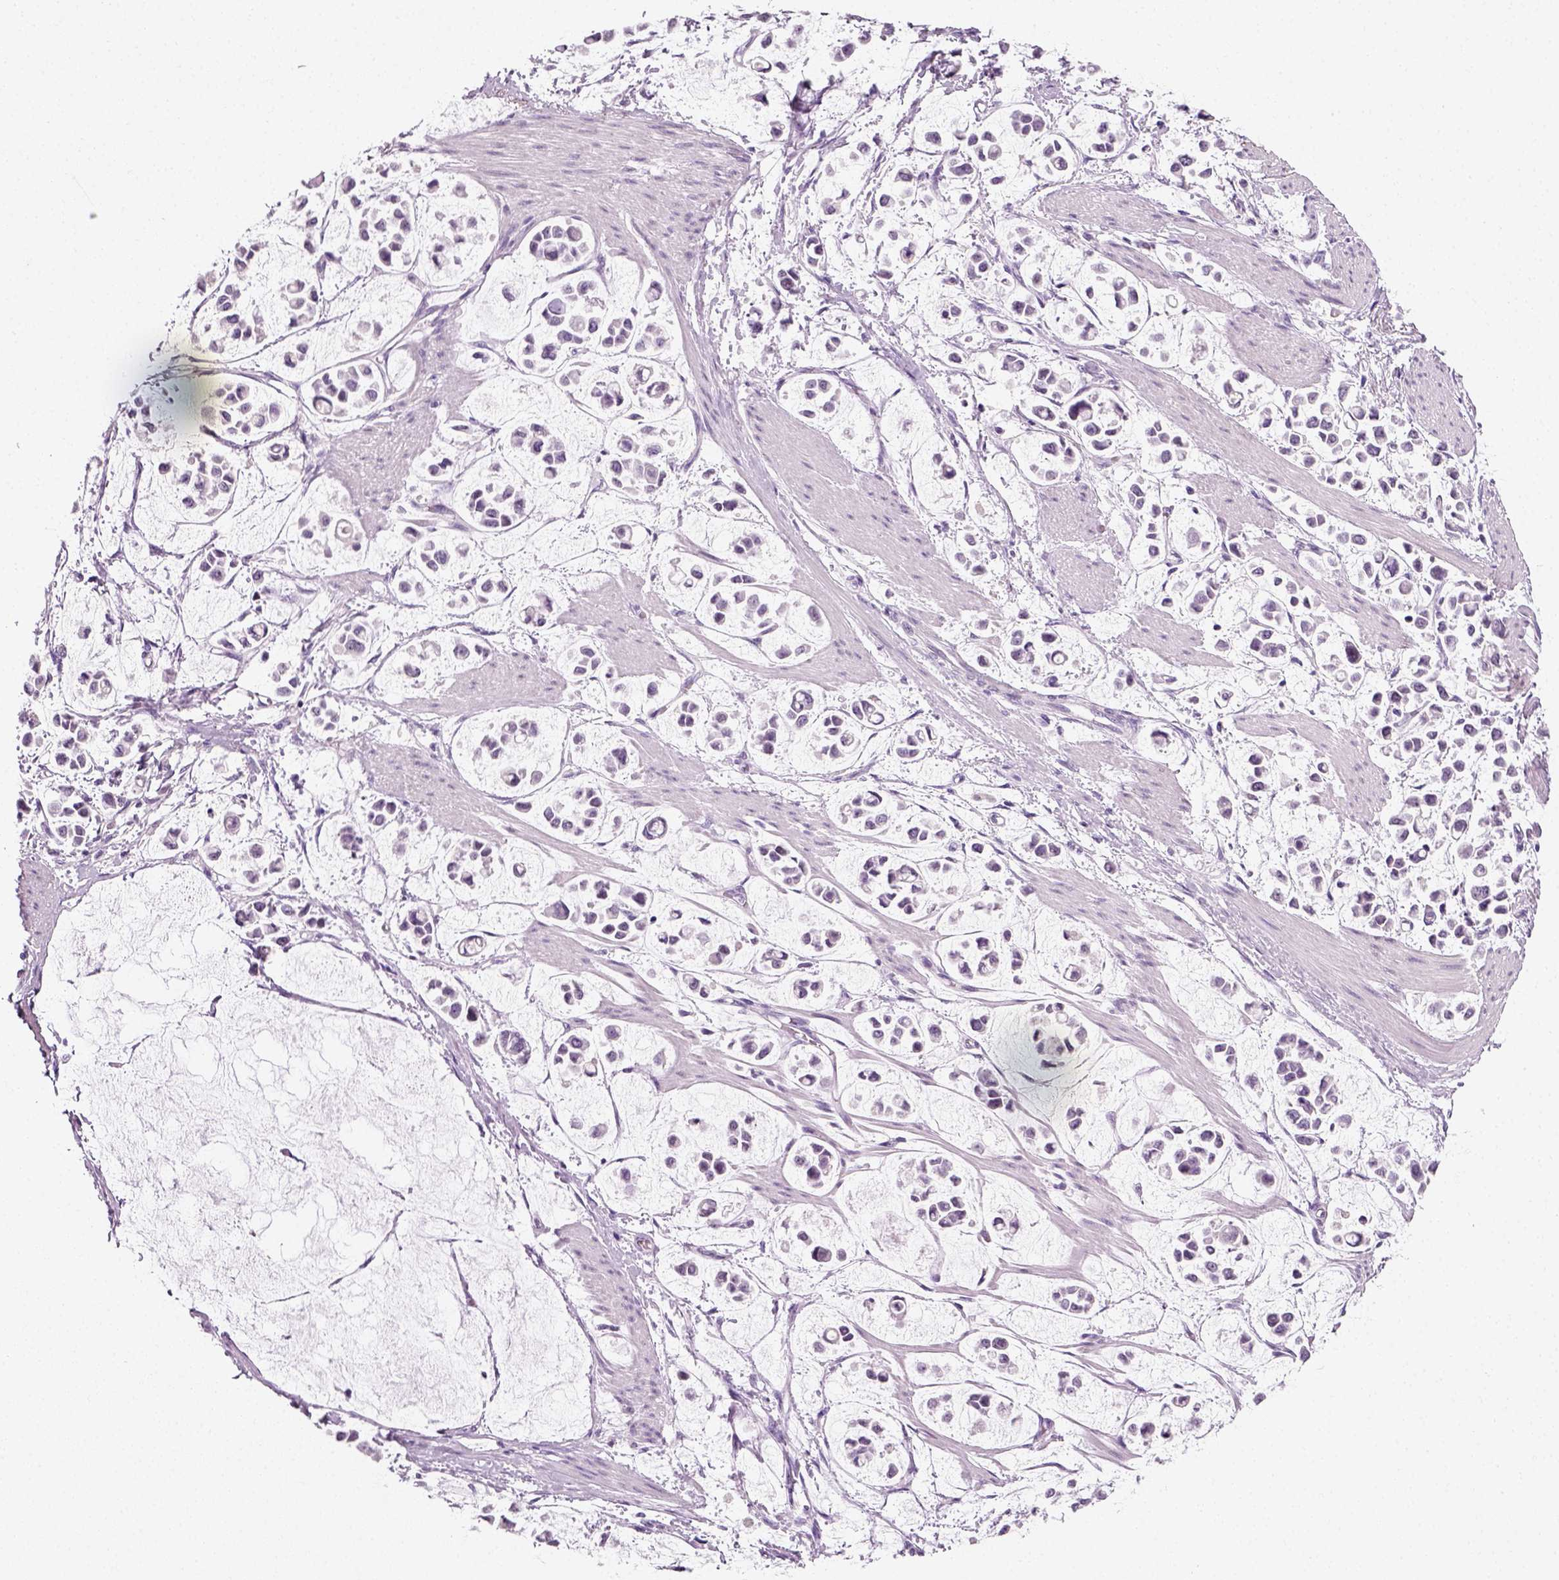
{"staining": {"intensity": "negative", "quantity": "none", "location": "none"}, "tissue": "stomach cancer", "cell_type": "Tumor cells", "image_type": "cancer", "snomed": [{"axis": "morphology", "description": "Adenocarcinoma, NOS"}, {"axis": "topography", "description": "Stomach"}], "caption": "The histopathology image exhibits no staining of tumor cells in stomach cancer. The staining was performed using DAB (3,3'-diaminobenzidine) to visualize the protein expression in brown, while the nuclei were stained in blue with hematoxylin (Magnification: 20x).", "gene": "SPATA31E1", "patient": {"sex": "male", "age": 82}}